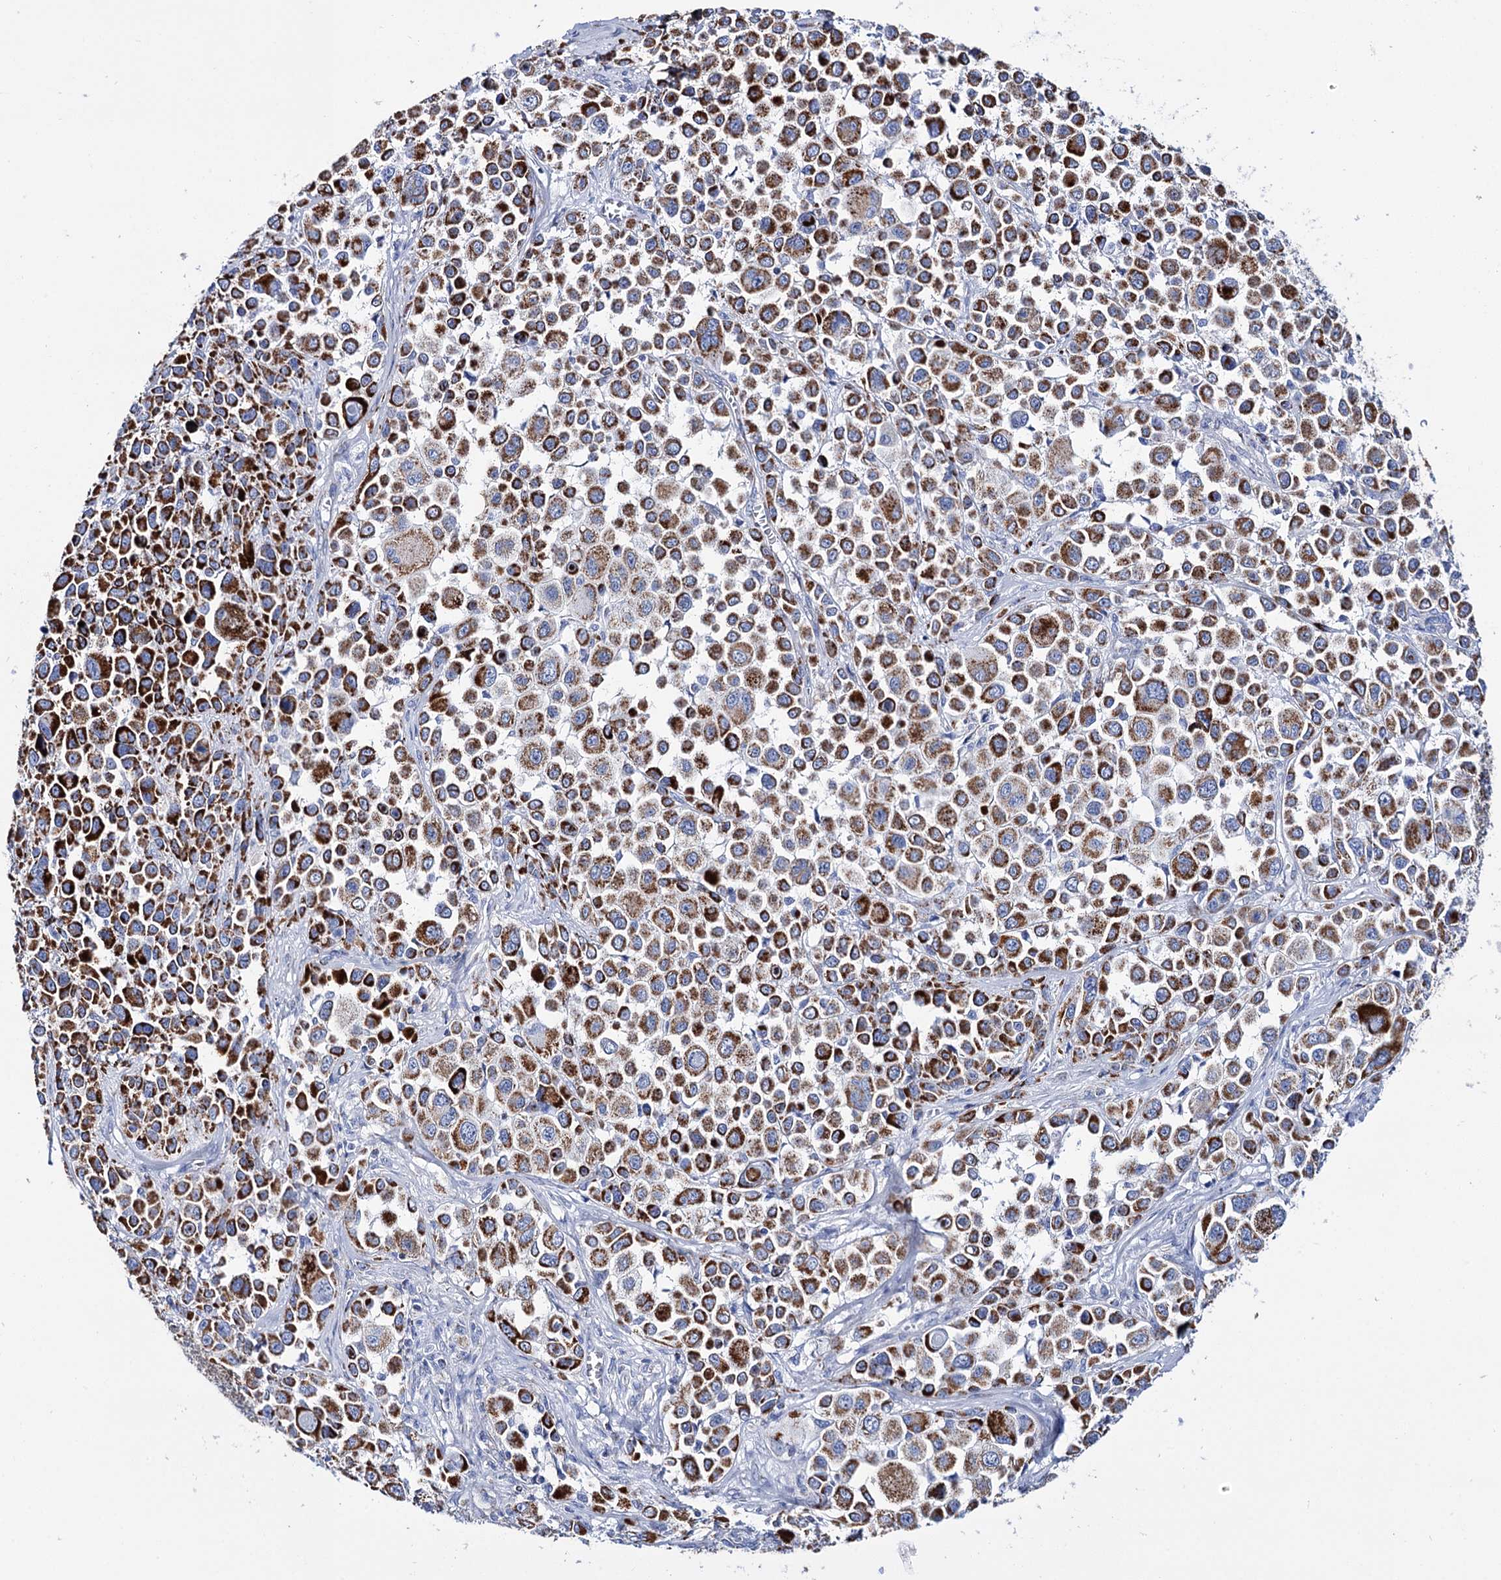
{"staining": {"intensity": "strong", "quantity": ">75%", "location": "cytoplasmic/membranous"}, "tissue": "melanoma", "cell_type": "Tumor cells", "image_type": "cancer", "snomed": [{"axis": "morphology", "description": "Malignant melanoma, NOS"}, {"axis": "topography", "description": "Skin of trunk"}], "caption": "This histopathology image shows melanoma stained with immunohistochemistry to label a protein in brown. The cytoplasmic/membranous of tumor cells show strong positivity for the protein. Nuclei are counter-stained blue.", "gene": "UBASH3B", "patient": {"sex": "male", "age": 71}}